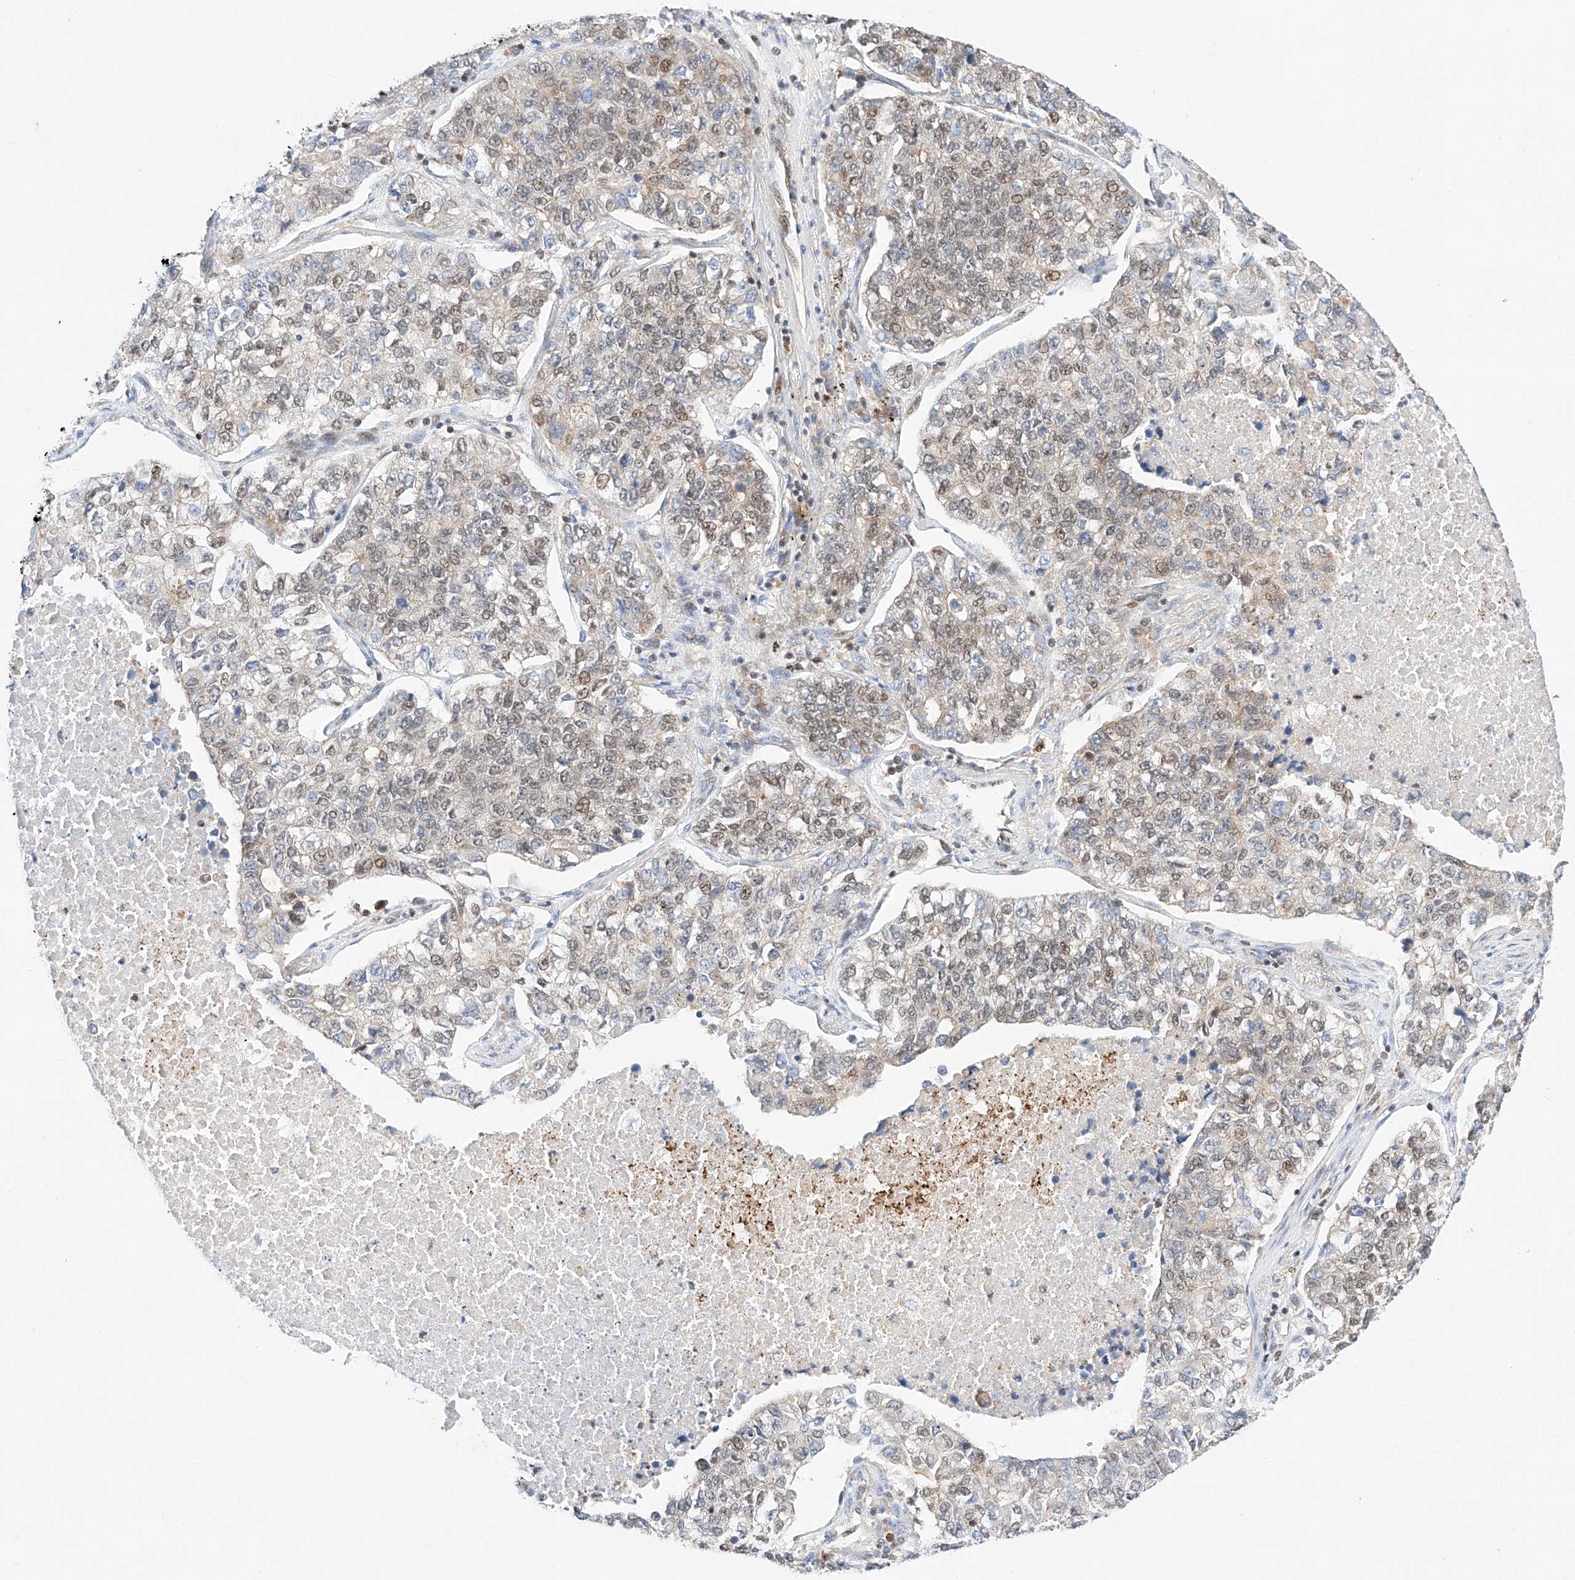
{"staining": {"intensity": "weak", "quantity": "25%-75%", "location": "nuclear"}, "tissue": "lung cancer", "cell_type": "Tumor cells", "image_type": "cancer", "snomed": [{"axis": "morphology", "description": "Adenocarcinoma, NOS"}, {"axis": "topography", "description": "Lung"}], "caption": "Human adenocarcinoma (lung) stained for a protein (brown) exhibits weak nuclear positive staining in approximately 25%-75% of tumor cells.", "gene": "HDAC9", "patient": {"sex": "male", "age": 49}}